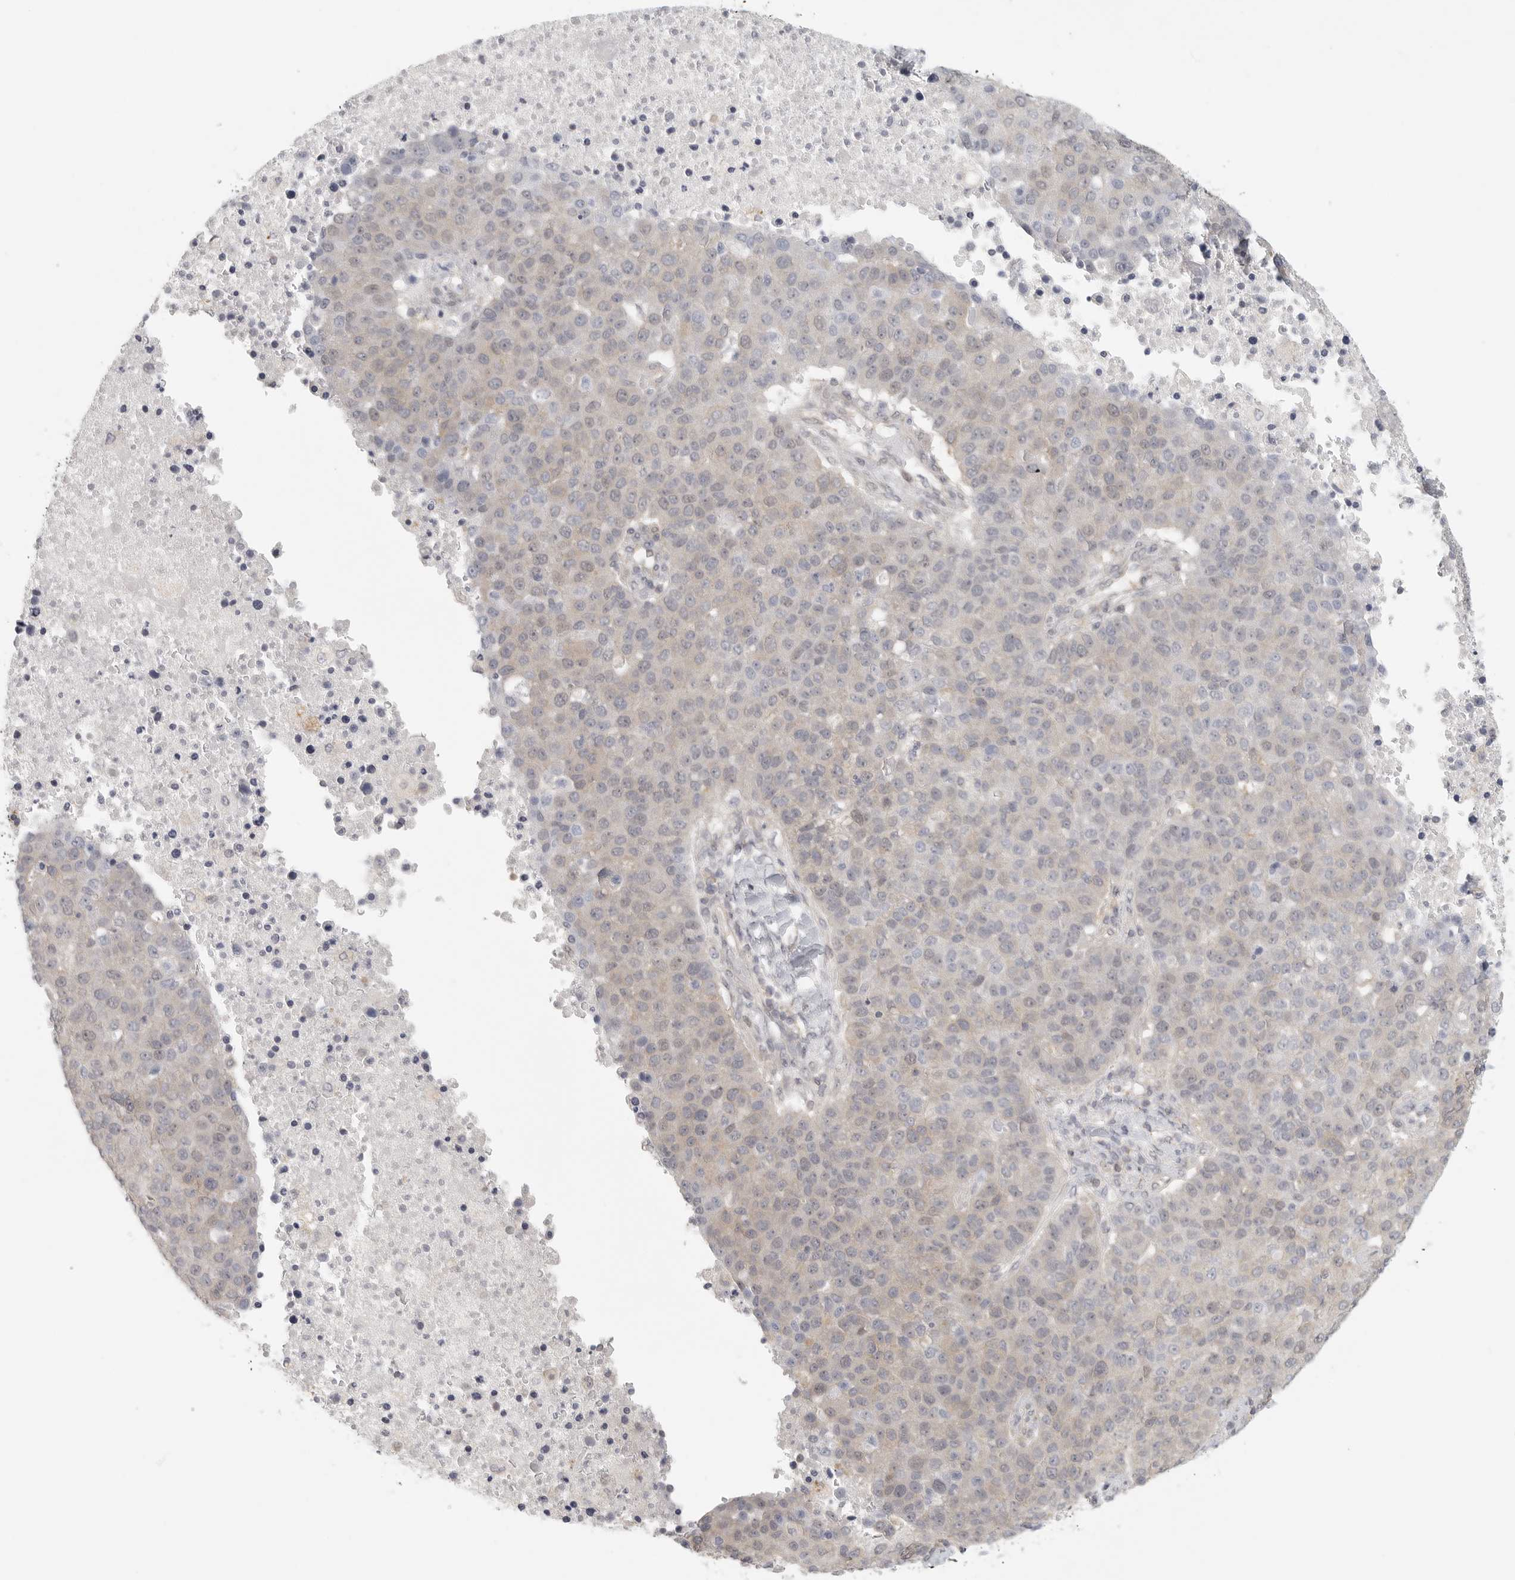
{"staining": {"intensity": "weak", "quantity": "<25%", "location": "cytoplasmic/membranous"}, "tissue": "pancreatic cancer", "cell_type": "Tumor cells", "image_type": "cancer", "snomed": [{"axis": "morphology", "description": "Adenocarcinoma, NOS"}, {"axis": "topography", "description": "Pancreas"}], "caption": "Human pancreatic cancer stained for a protein using immunohistochemistry (IHC) displays no expression in tumor cells.", "gene": "HDAC6", "patient": {"sex": "female", "age": 61}}